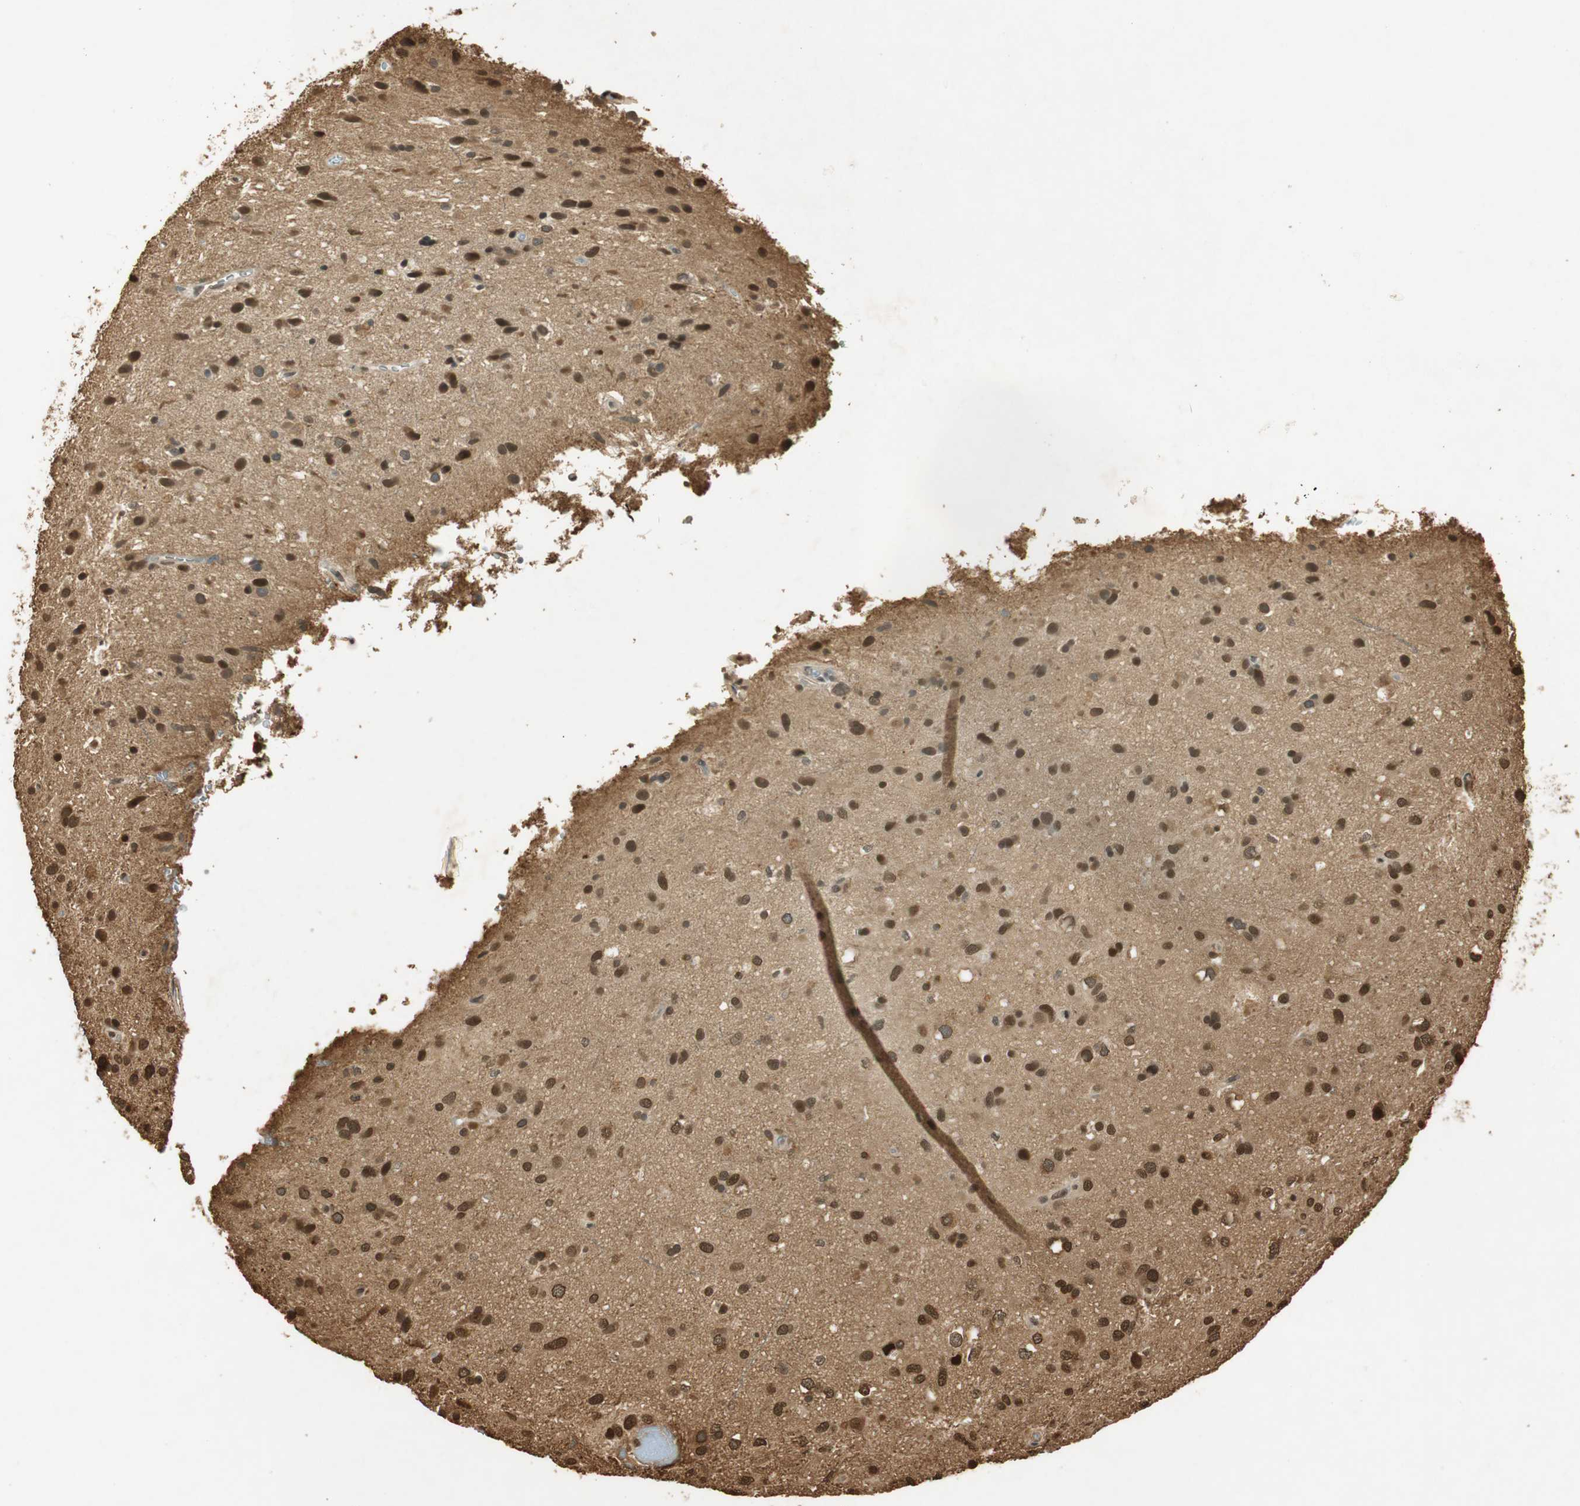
{"staining": {"intensity": "strong", "quantity": ">75%", "location": "cytoplasmic/membranous,nuclear"}, "tissue": "glioma", "cell_type": "Tumor cells", "image_type": "cancer", "snomed": [{"axis": "morphology", "description": "Glioma, malignant, Low grade"}, {"axis": "topography", "description": "Brain"}], "caption": "Immunohistochemical staining of malignant low-grade glioma exhibits high levels of strong cytoplasmic/membranous and nuclear protein expression in about >75% of tumor cells. (DAB IHC, brown staining for protein, blue staining for nuclei).", "gene": "RPA3", "patient": {"sex": "male", "age": 77}}